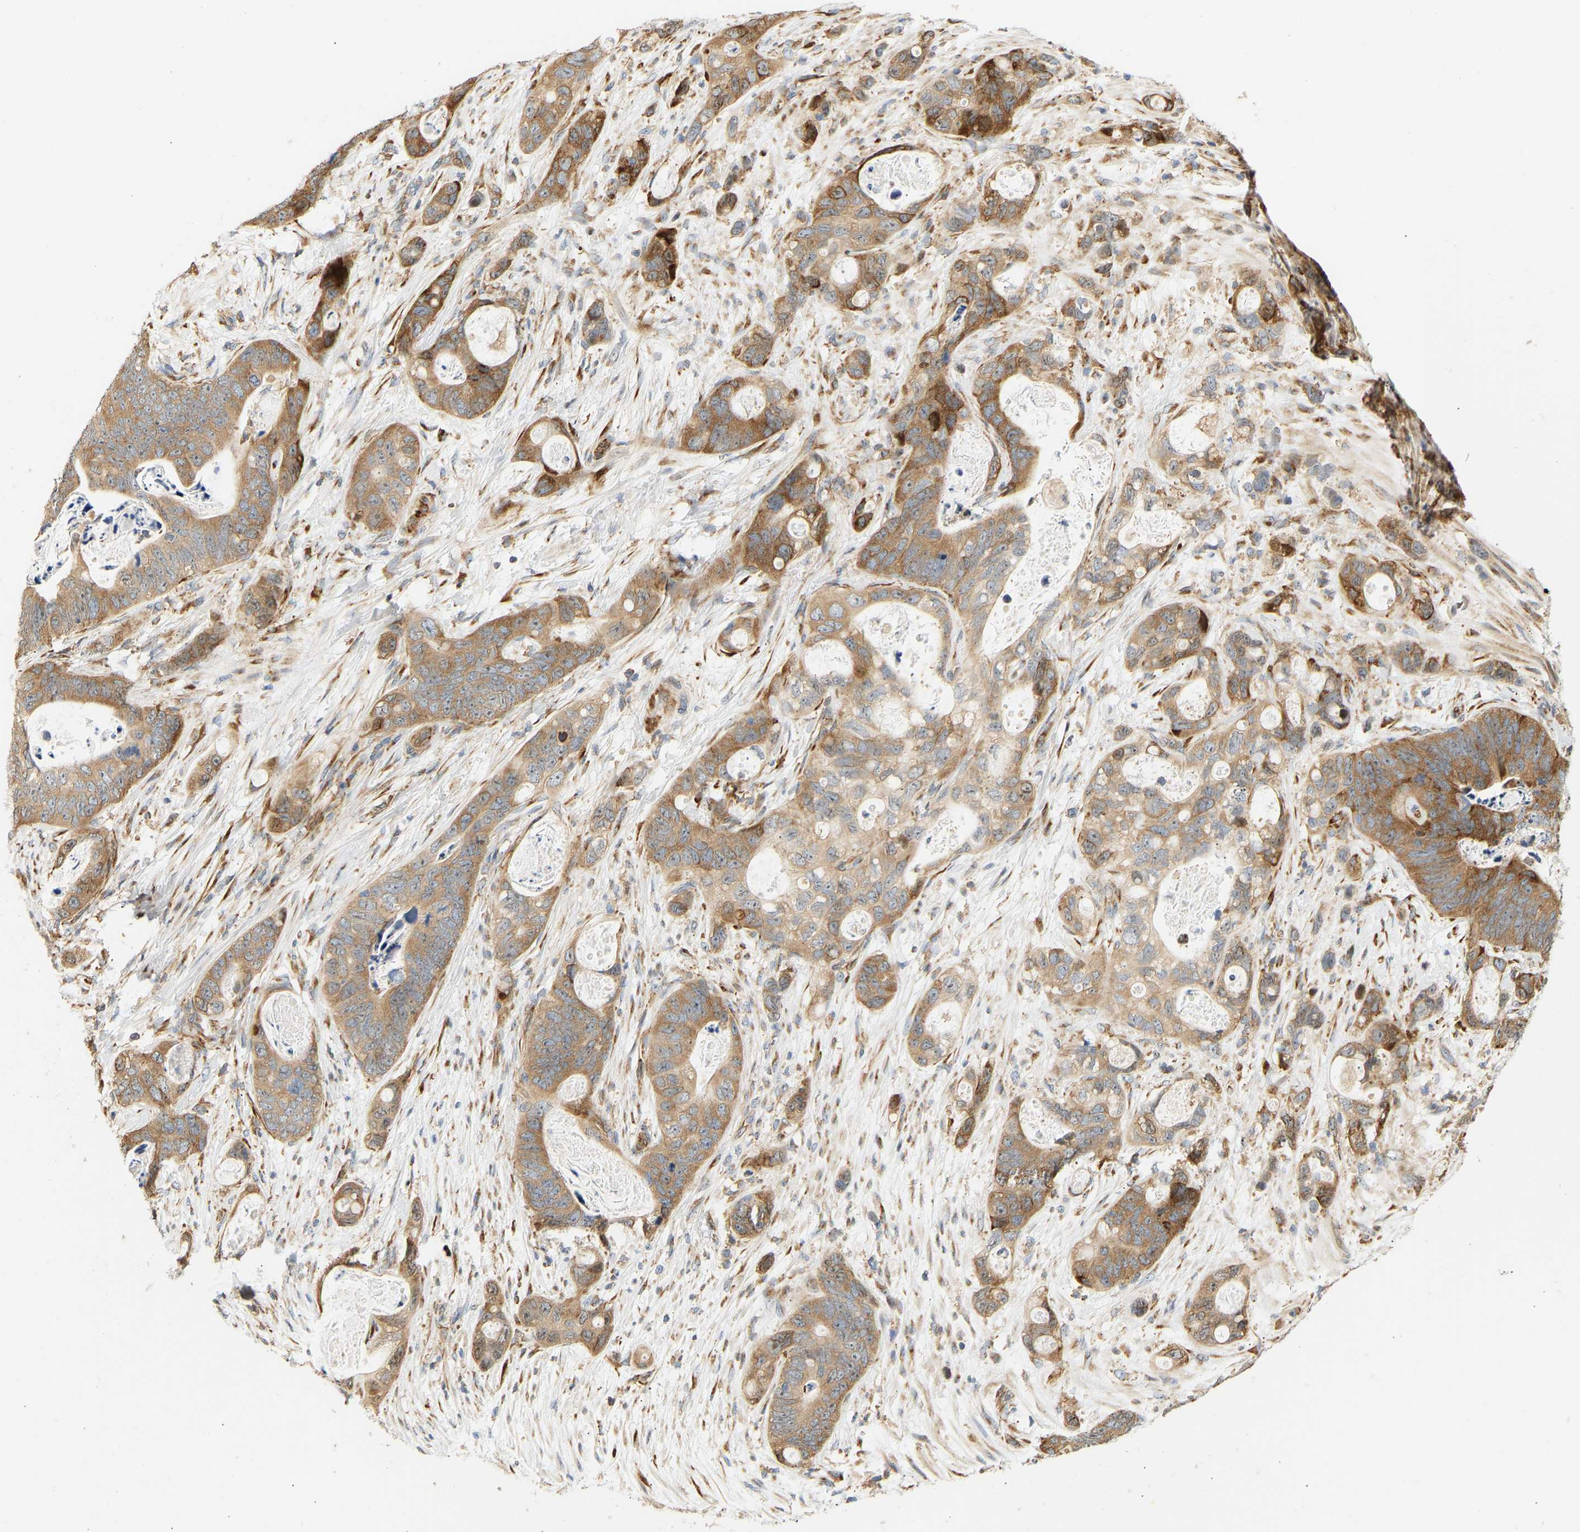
{"staining": {"intensity": "moderate", "quantity": ">75%", "location": "cytoplasmic/membranous"}, "tissue": "stomach cancer", "cell_type": "Tumor cells", "image_type": "cancer", "snomed": [{"axis": "morphology", "description": "Normal tissue, NOS"}, {"axis": "morphology", "description": "Adenocarcinoma, NOS"}, {"axis": "topography", "description": "Stomach"}], "caption": "DAB (3,3'-diaminobenzidine) immunohistochemical staining of stomach adenocarcinoma shows moderate cytoplasmic/membranous protein positivity in about >75% of tumor cells. (IHC, brightfield microscopy, high magnification).", "gene": "RPS14", "patient": {"sex": "female", "age": 89}}